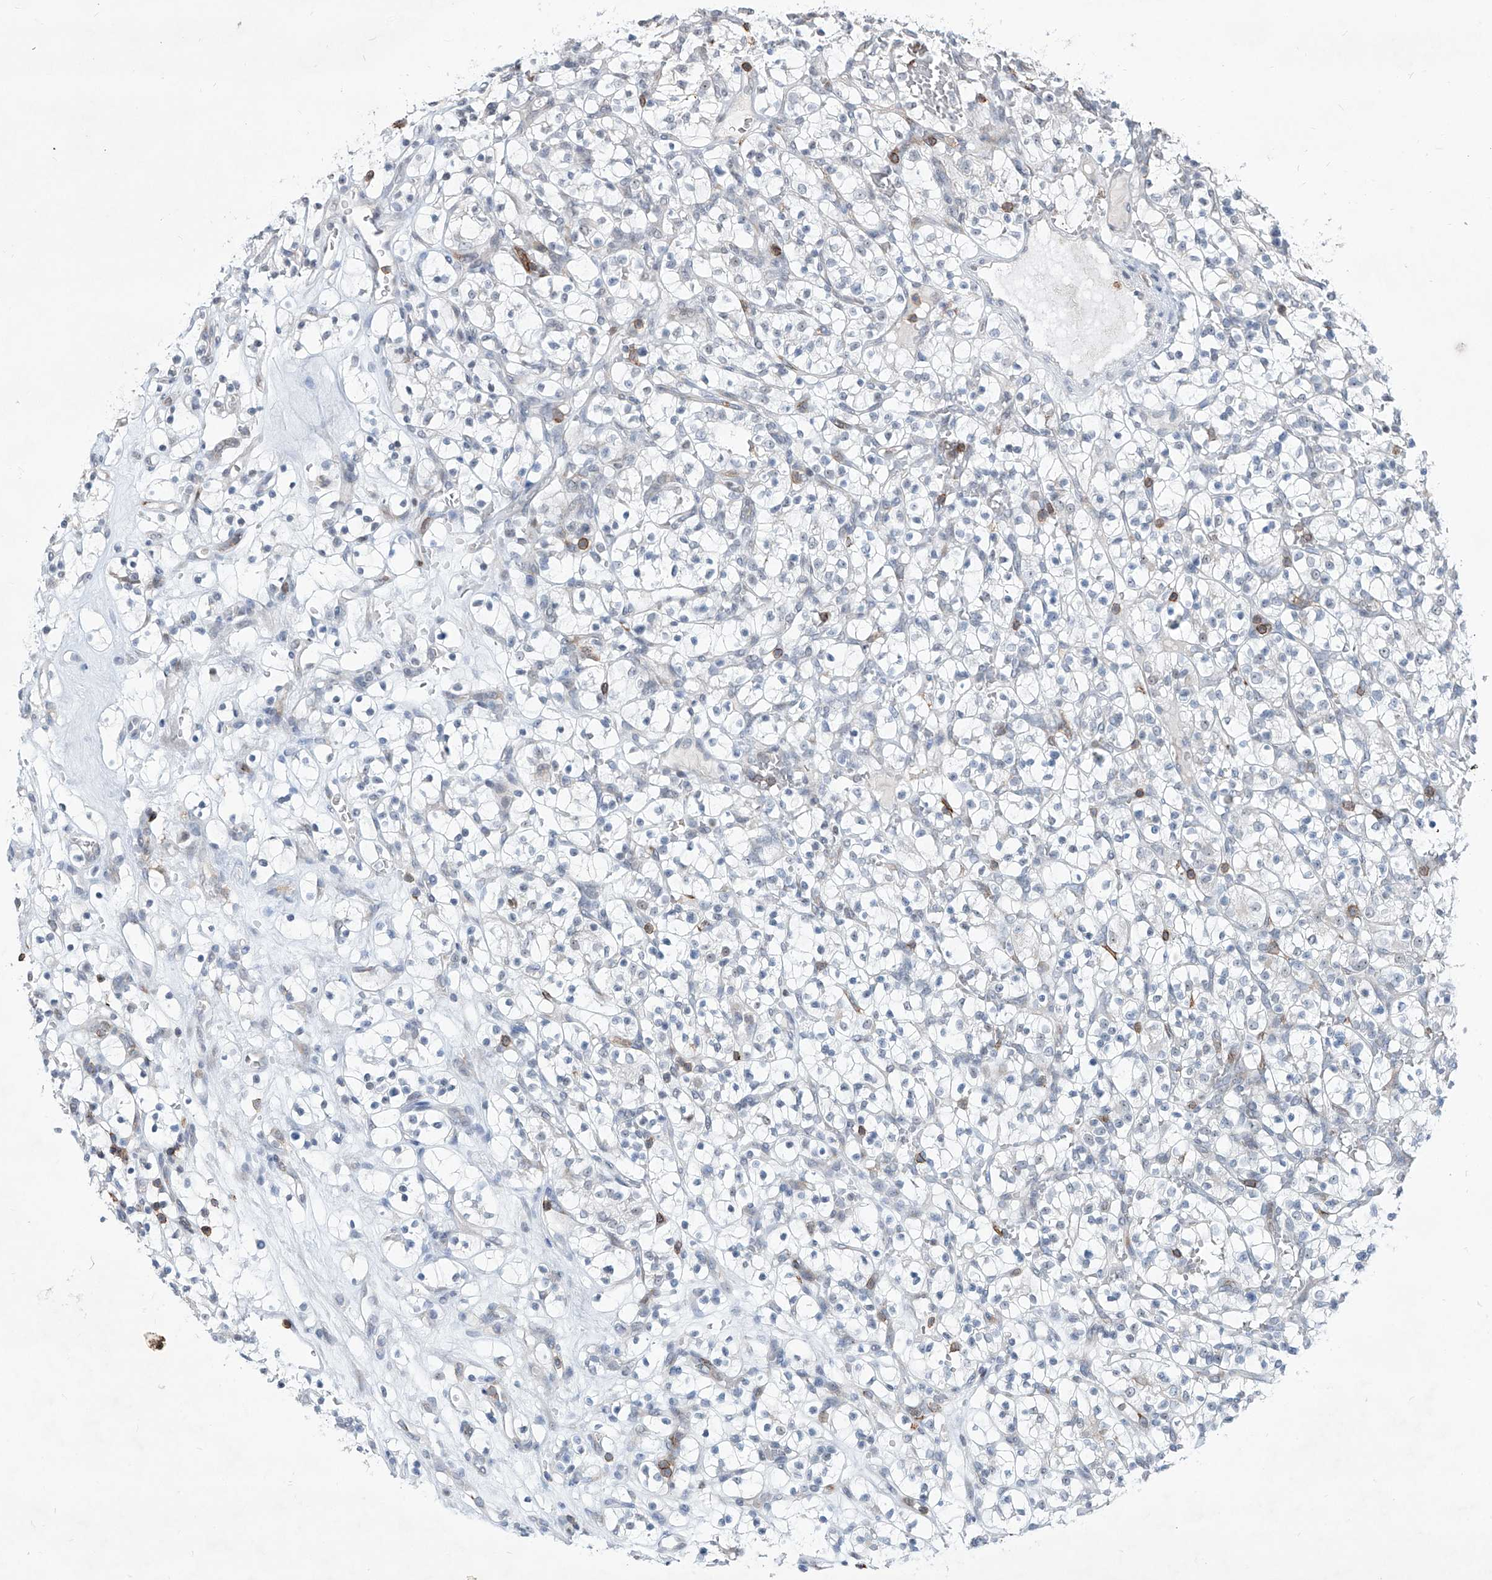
{"staining": {"intensity": "negative", "quantity": "none", "location": "none"}, "tissue": "renal cancer", "cell_type": "Tumor cells", "image_type": "cancer", "snomed": [{"axis": "morphology", "description": "Adenocarcinoma, NOS"}, {"axis": "topography", "description": "Kidney"}], "caption": "Histopathology image shows no significant protein expression in tumor cells of renal adenocarcinoma.", "gene": "ZBTB48", "patient": {"sex": "female", "age": 57}}